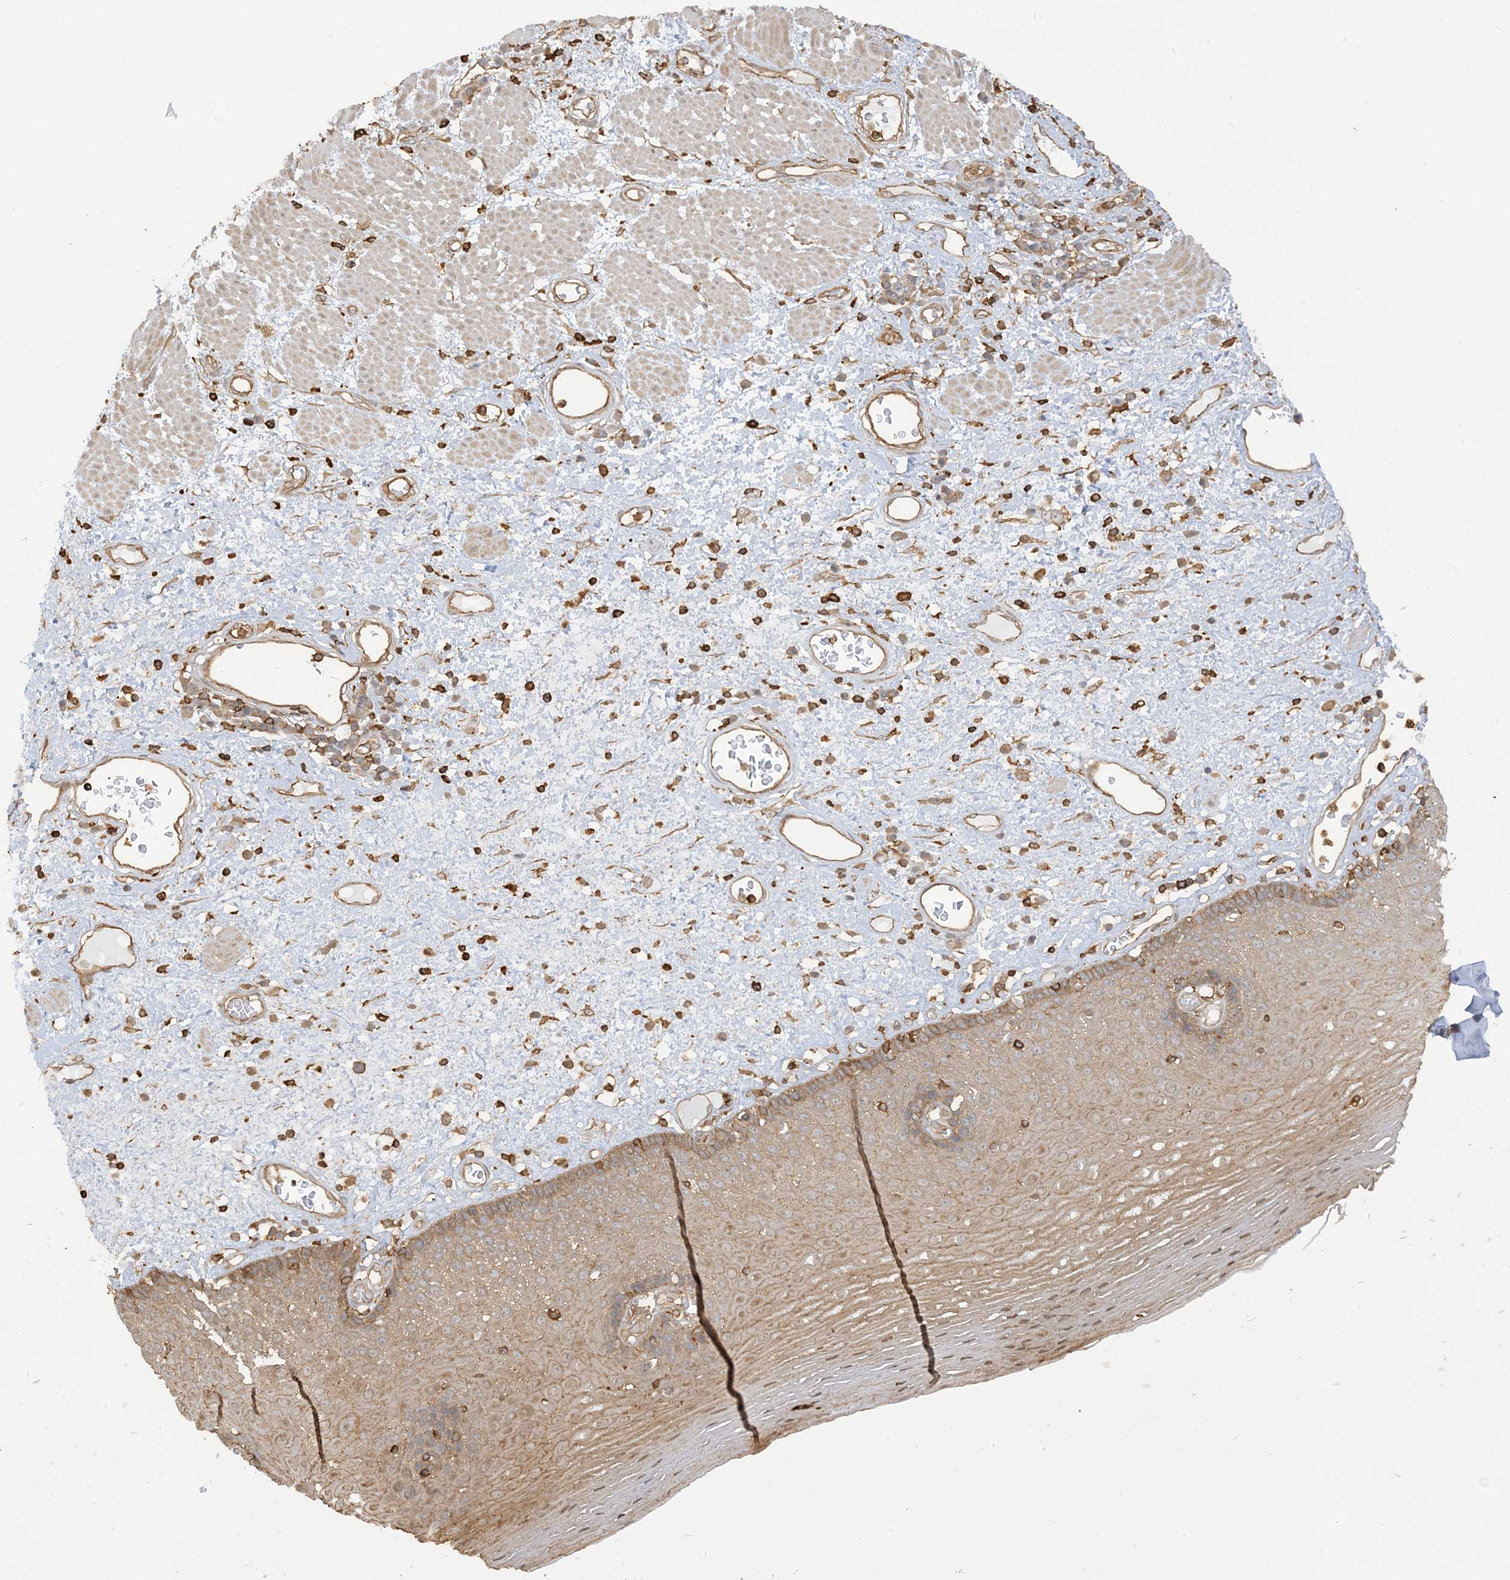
{"staining": {"intensity": "moderate", "quantity": ">75%", "location": "cytoplasmic/membranous"}, "tissue": "esophagus", "cell_type": "Squamous epithelial cells", "image_type": "normal", "snomed": [{"axis": "morphology", "description": "Normal tissue, NOS"}, {"axis": "morphology", "description": "Adenocarcinoma, NOS"}, {"axis": "topography", "description": "Esophagus"}], "caption": "Protein staining exhibits moderate cytoplasmic/membranous expression in about >75% of squamous epithelial cells in unremarkable esophagus. (Brightfield microscopy of DAB IHC at high magnification).", "gene": "CAPZB", "patient": {"sex": "male", "age": 62}}